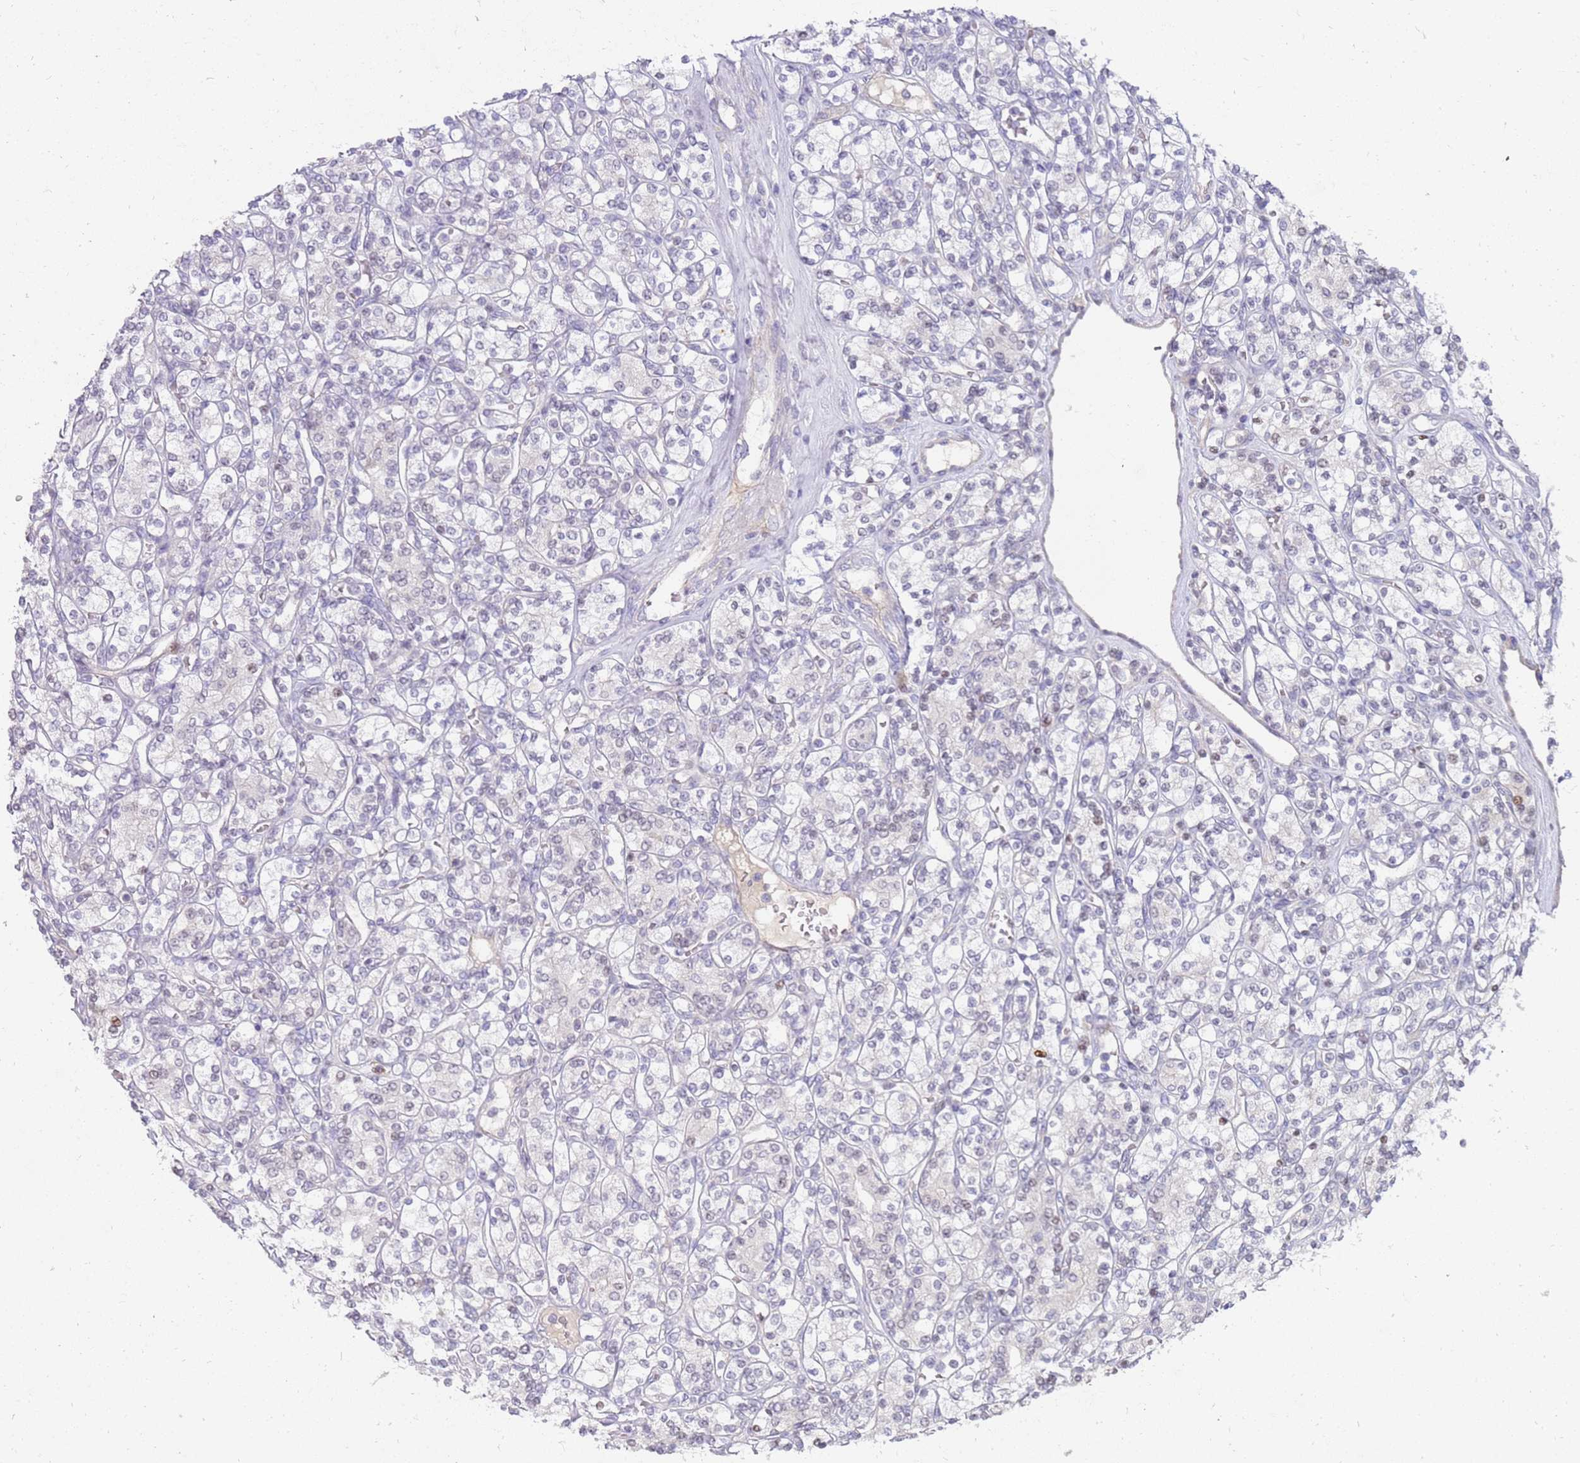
{"staining": {"intensity": "negative", "quantity": "none", "location": "none"}, "tissue": "renal cancer", "cell_type": "Tumor cells", "image_type": "cancer", "snomed": [{"axis": "morphology", "description": "Adenocarcinoma, NOS"}, {"axis": "topography", "description": "Kidney"}], "caption": "An immunohistochemistry photomicrograph of adenocarcinoma (renal) is shown. There is no staining in tumor cells of adenocarcinoma (renal). Brightfield microscopy of immunohistochemistry stained with DAB (brown) and hematoxylin (blue), captured at high magnification.", "gene": "STK25", "patient": {"sex": "male", "age": 77}}